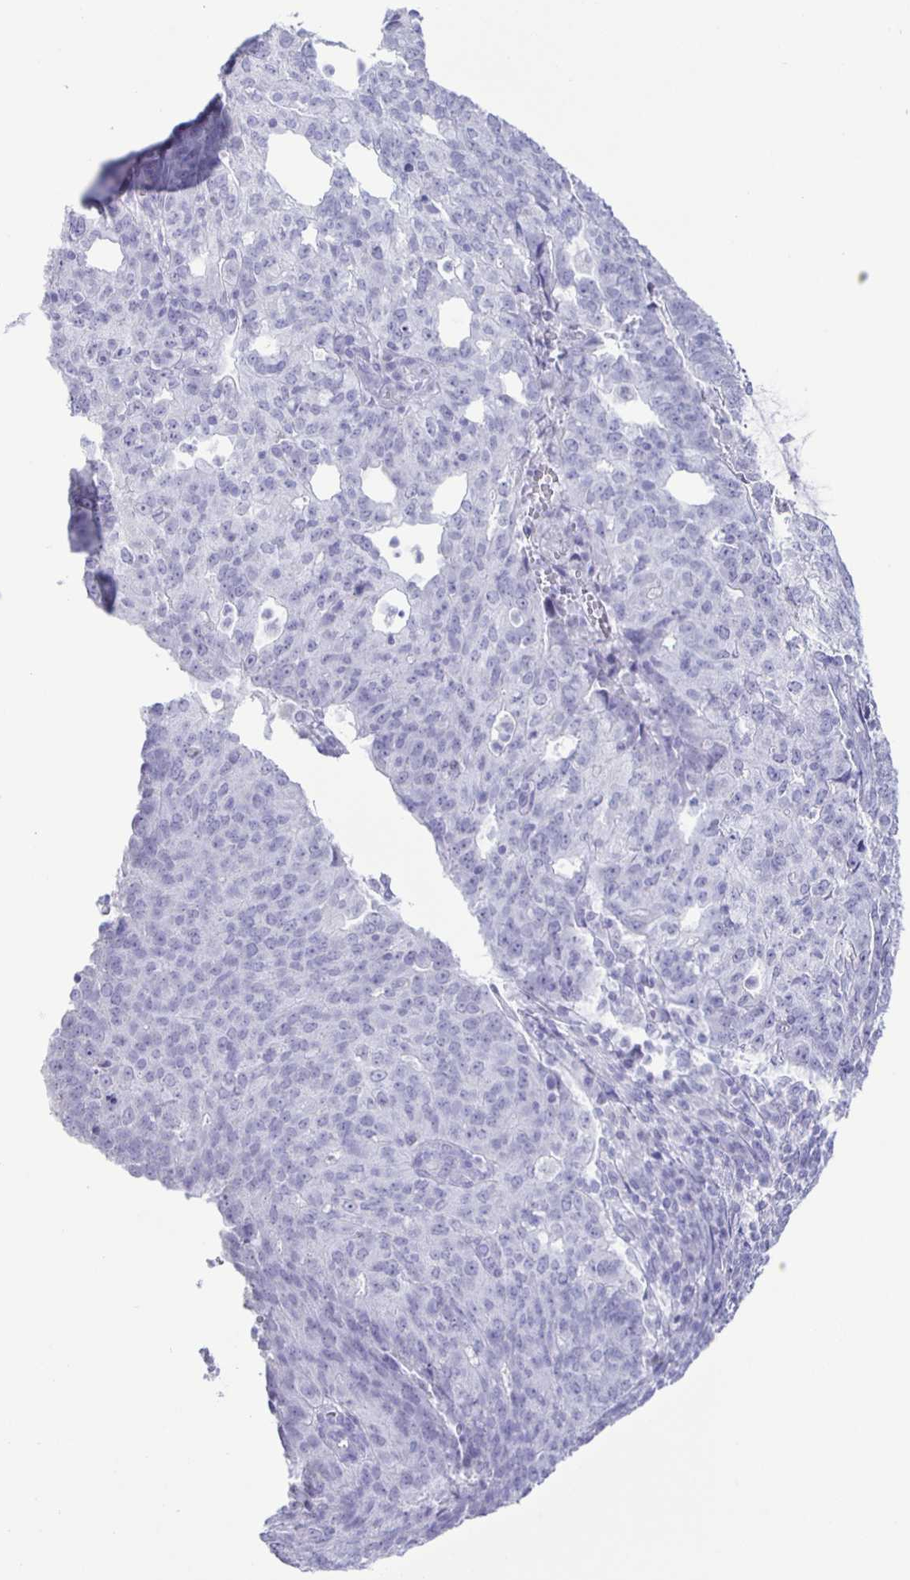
{"staining": {"intensity": "negative", "quantity": "none", "location": "none"}, "tissue": "endometrial cancer", "cell_type": "Tumor cells", "image_type": "cancer", "snomed": [{"axis": "morphology", "description": "Adenocarcinoma, NOS"}, {"axis": "topography", "description": "Endometrium"}], "caption": "IHC image of neoplastic tissue: human endometrial adenocarcinoma stained with DAB (3,3'-diaminobenzidine) exhibits no significant protein positivity in tumor cells.", "gene": "EZHIP", "patient": {"sex": "female", "age": 82}}